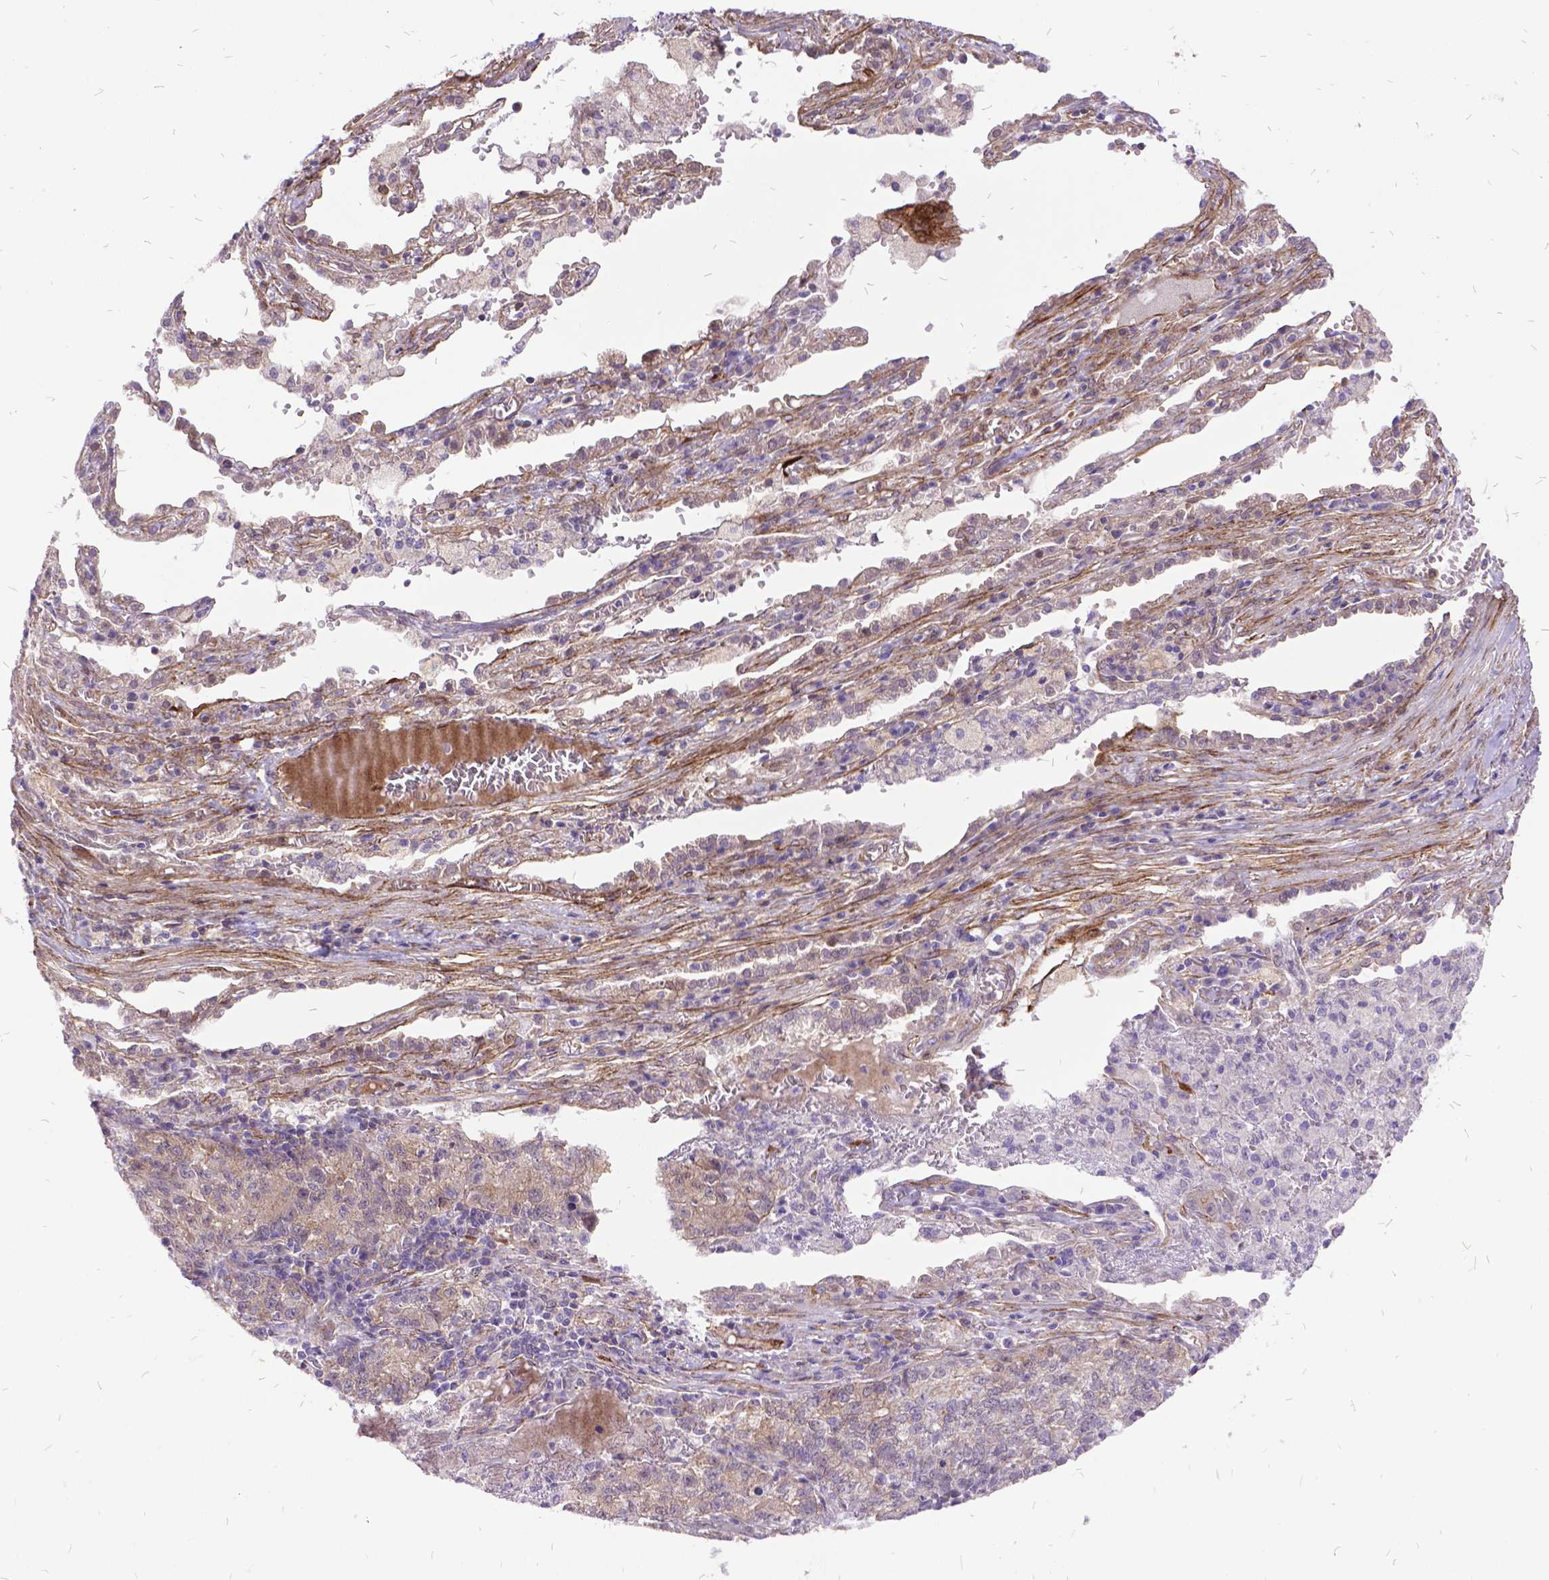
{"staining": {"intensity": "weak", "quantity": "25%-75%", "location": "cytoplasmic/membranous"}, "tissue": "lung cancer", "cell_type": "Tumor cells", "image_type": "cancer", "snomed": [{"axis": "morphology", "description": "Adenocarcinoma, NOS"}, {"axis": "topography", "description": "Lung"}], "caption": "Lung cancer stained for a protein displays weak cytoplasmic/membranous positivity in tumor cells.", "gene": "GRB7", "patient": {"sex": "male", "age": 57}}